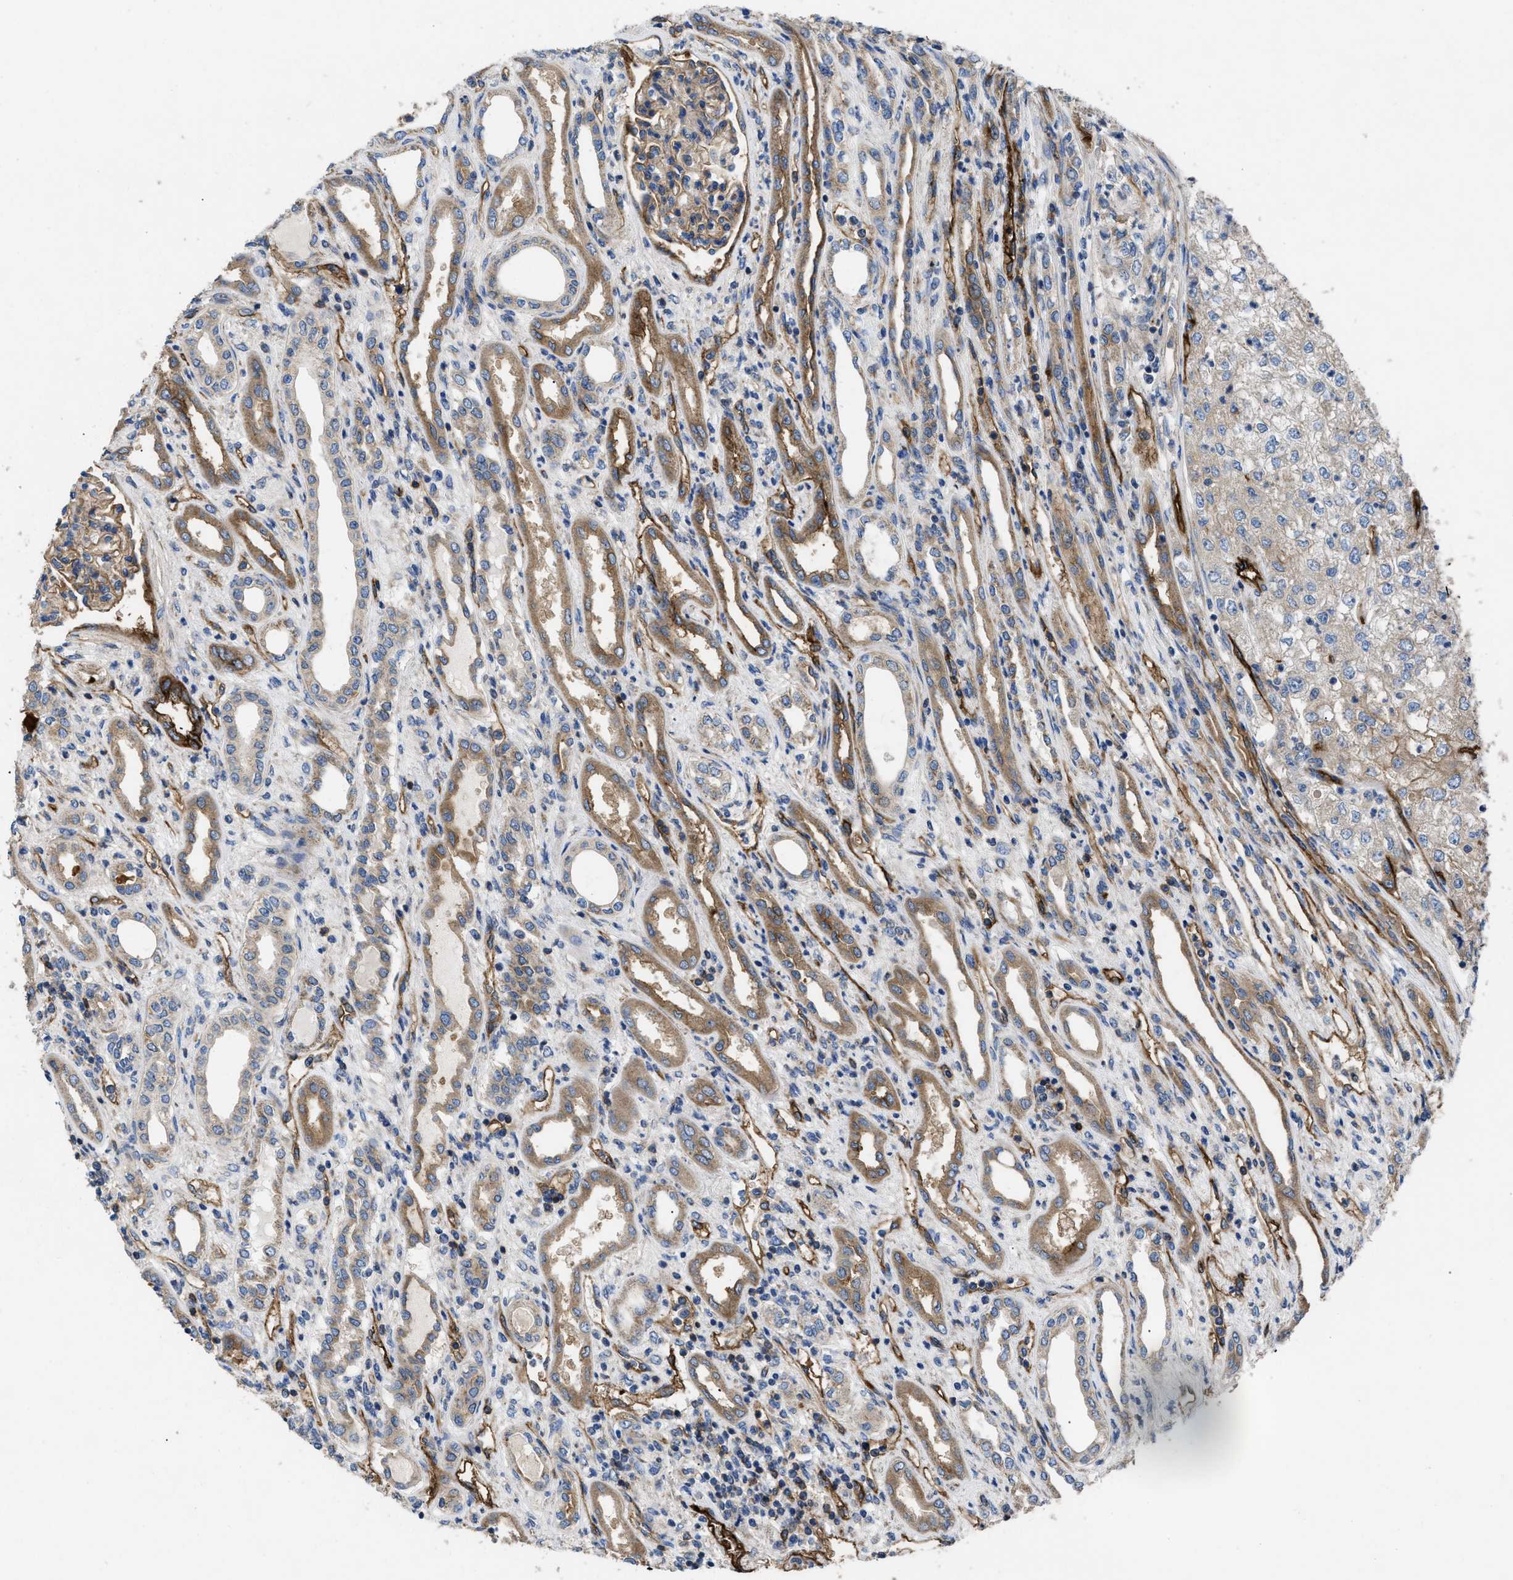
{"staining": {"intensity": "weak", "quantity": "<25%", "location": "cytoplasmic/membranous"}, "tissue": "renal cancer", "cell_type": "Tumor cells", "image_type": "cancer", "snomed": [{"axis": "morphology", "description": "Adenocarcinoma, NOS"}, {"axis": "topography", "description": "Kidney"}], "caption": "Immunohistochemistry micrograph of human adenocarcinoma (renal) stained for a protein (brown), which demonstrates no positivity in tumor cells. (DAB (3,3'-diaminobenzidine) immunohistochemistry (IHC) visualized using brightfield microscopy, high magnification).", "gene": "NT5E", "patient": {"sex": "female", "age": 54}}